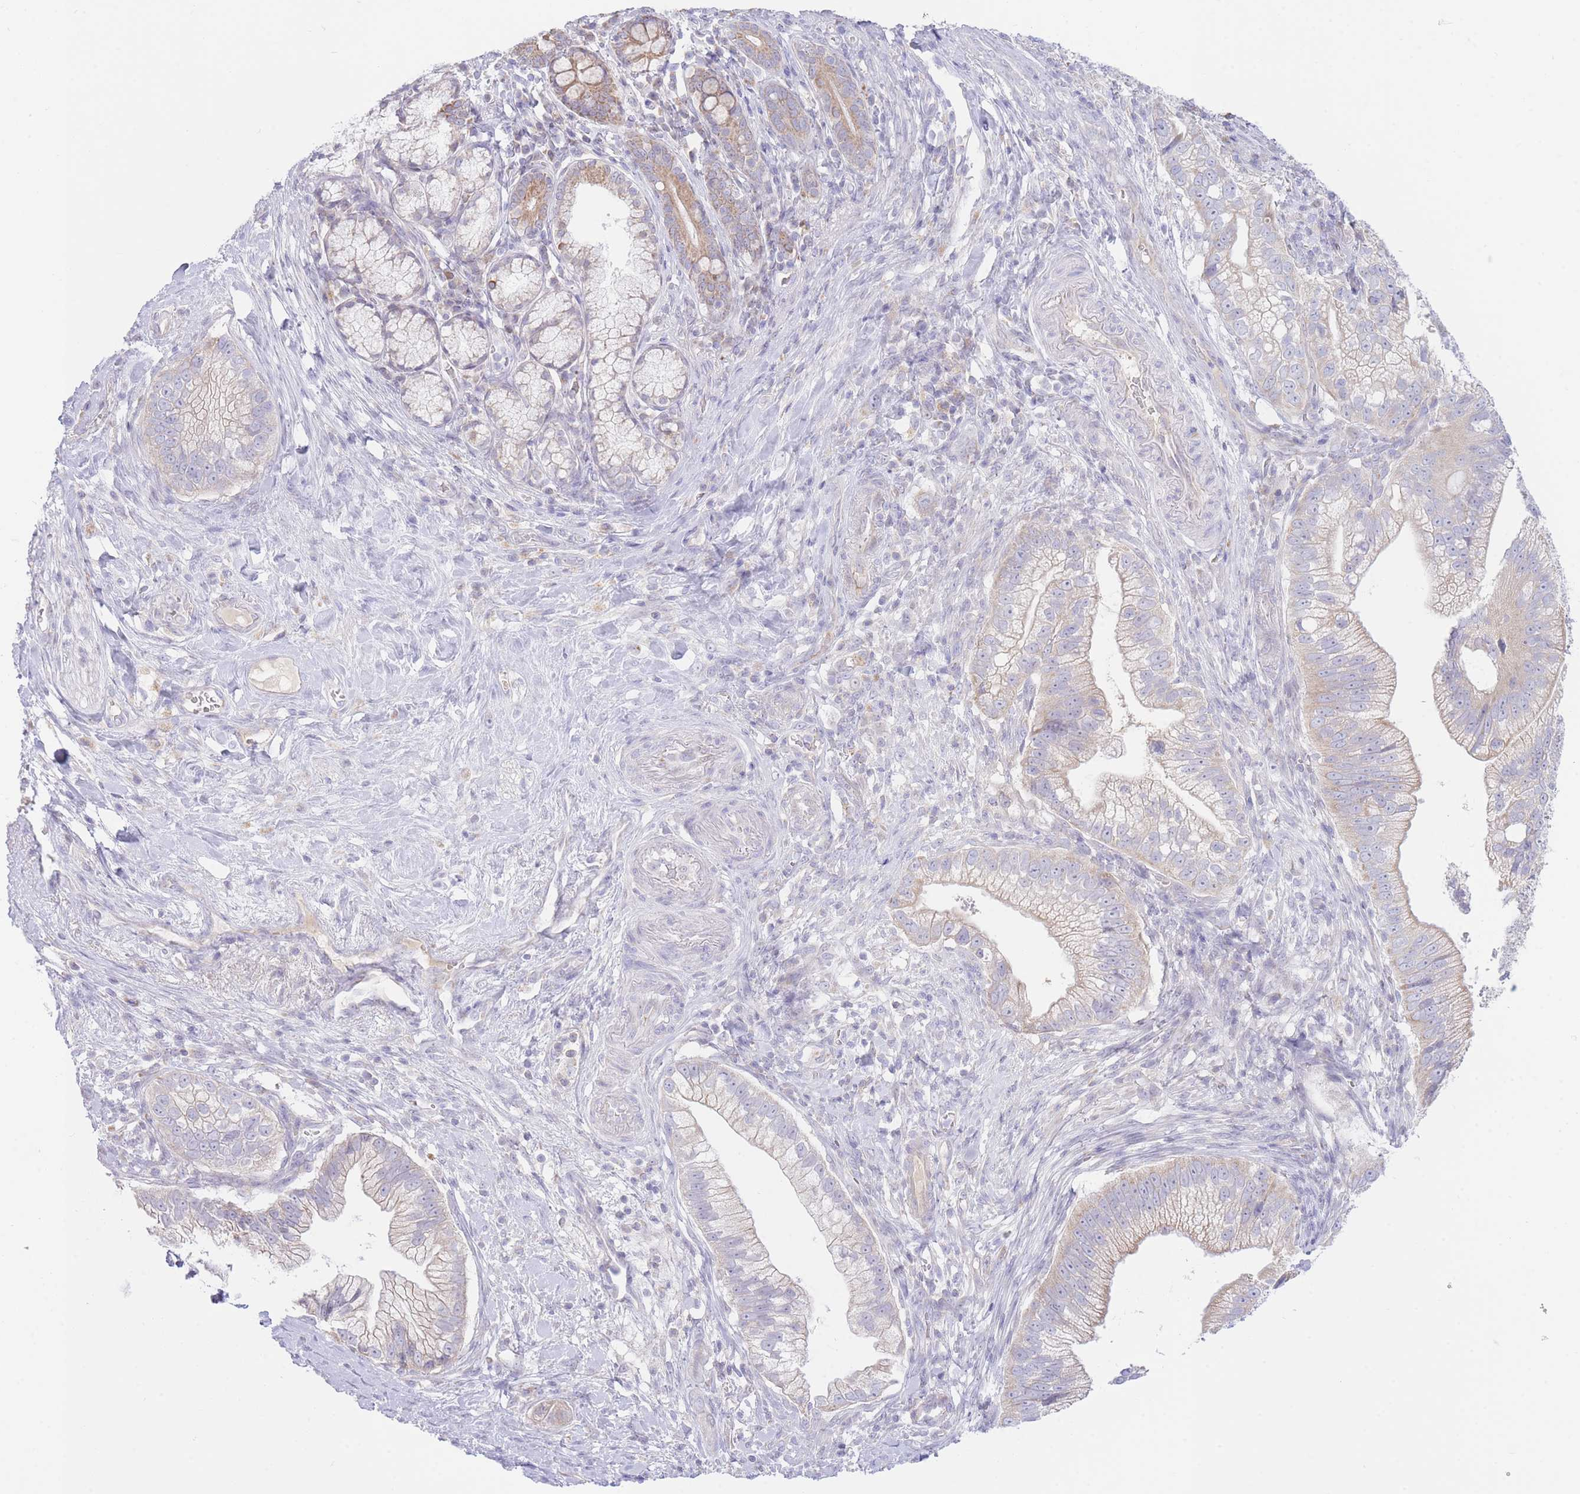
{"staining": {"intensity": "weak", "quantity": "<25%", "location": "cytoplasmic/membranous"}, "tissue": "pancreatic cancer", "cell_type": "Tumor cells", "image_type": "cancer", "snomed": [{"axis": "morphology", "description": "Adenocarcinoma, NOS"}, {"axis": "topography", "description": "Pancreas"}], "caption": "Photomicrograph shows no protein staining in tumor cells of pancreatic cancer tissue. (Brightfield microscopy of DAB immunohistochemistry (IHC) at high magnification).", "gene": "NANP", "patient": {"sex": "male", "age": 70}}